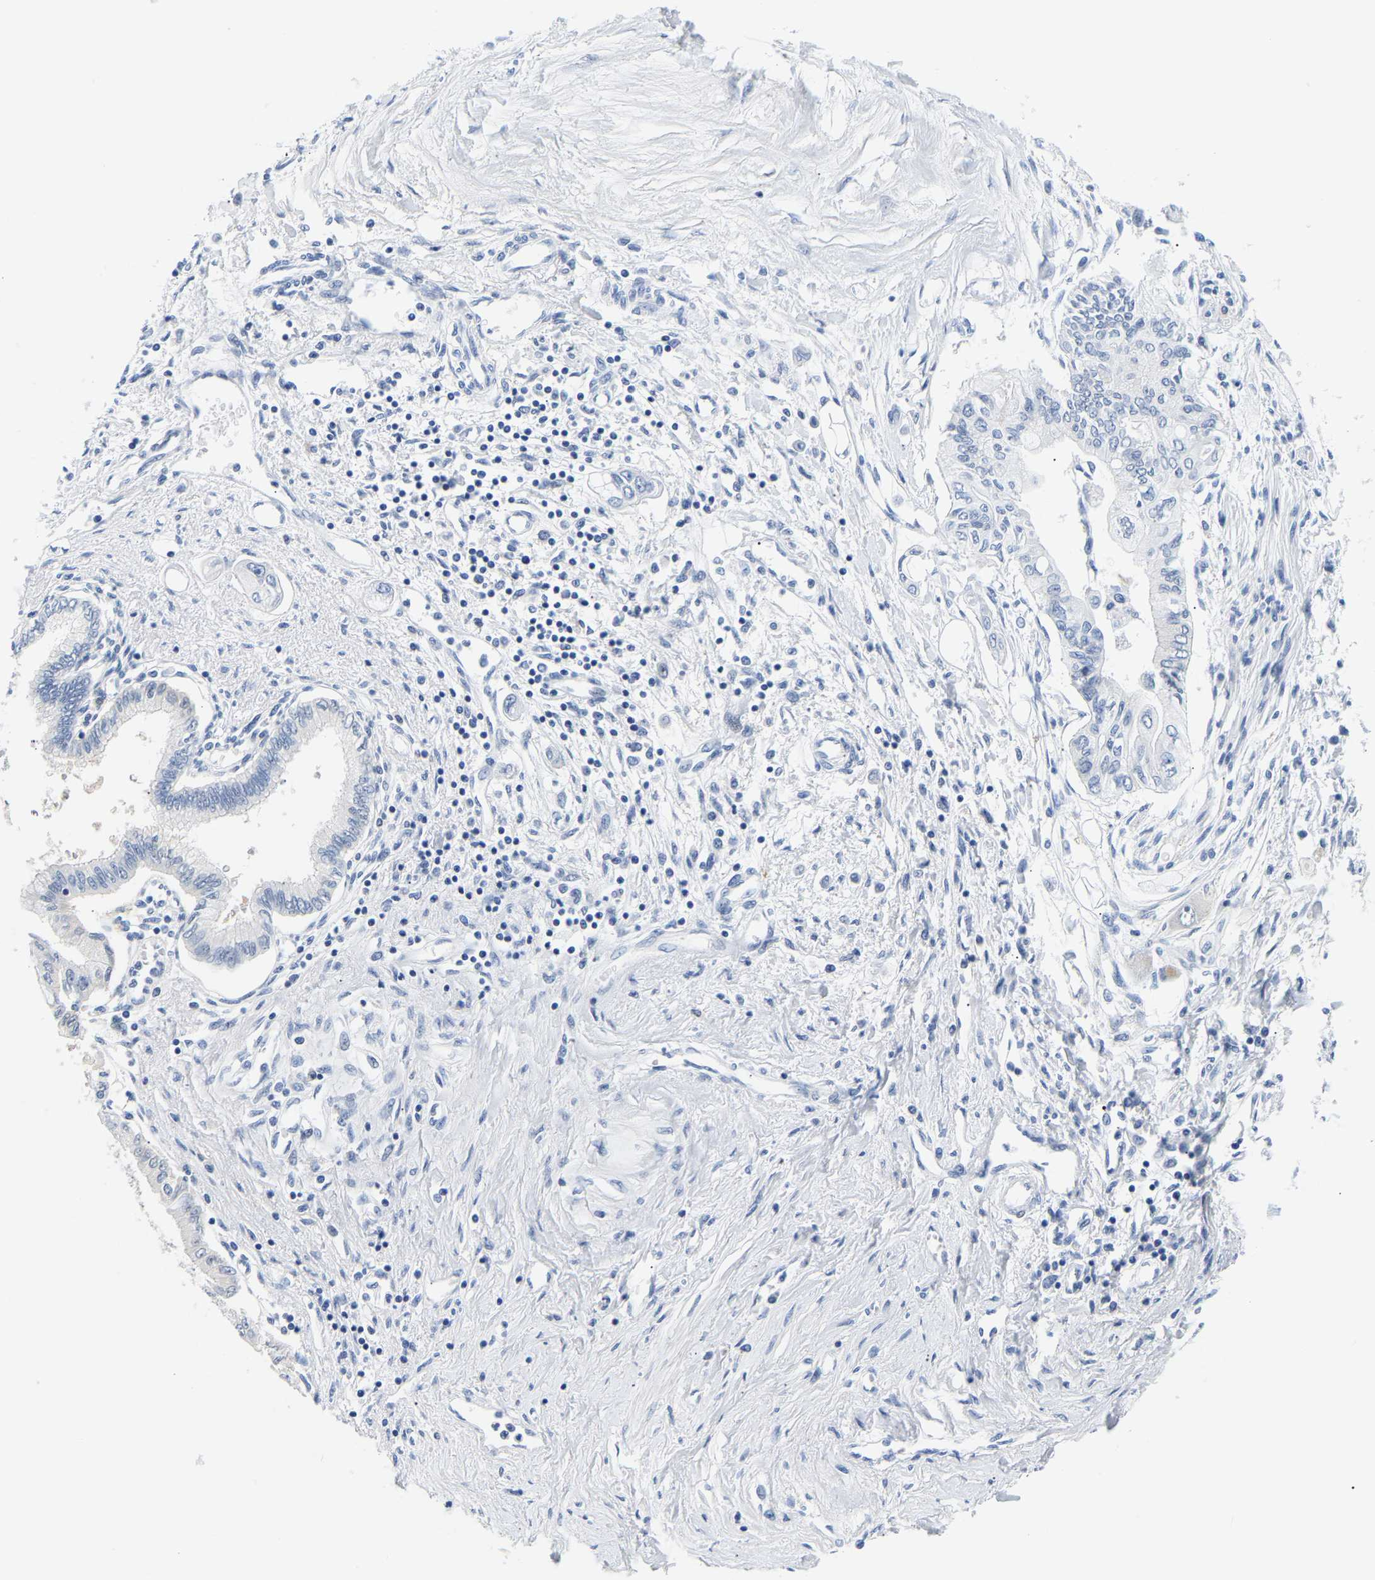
{"staining": {"intensity": "negative", "quantity": "none", "location": "none"}, "tissue": "pancreatic cancer", "cell_type": "Tumor cells", "image_type": "cancer", "snomed": [{"axis": "morphology", "description": "Adenocarcinoma, NOS"}, {"axis": "topography", "description": "Pancreas"}], "caption": "The immunohistochemistry (IHC) histopathology image has no significant staining in tumor cells of adenocarcinoma (pancreatic) tissue. Brightfield microscopy of IHC stained with DAB (3,3'-diaminobenzidine) (brown) and hematoxylin (blue), captured at high magnification.", "gene": "UCHL3", "patient": {"sex": "female", "age": 77}}